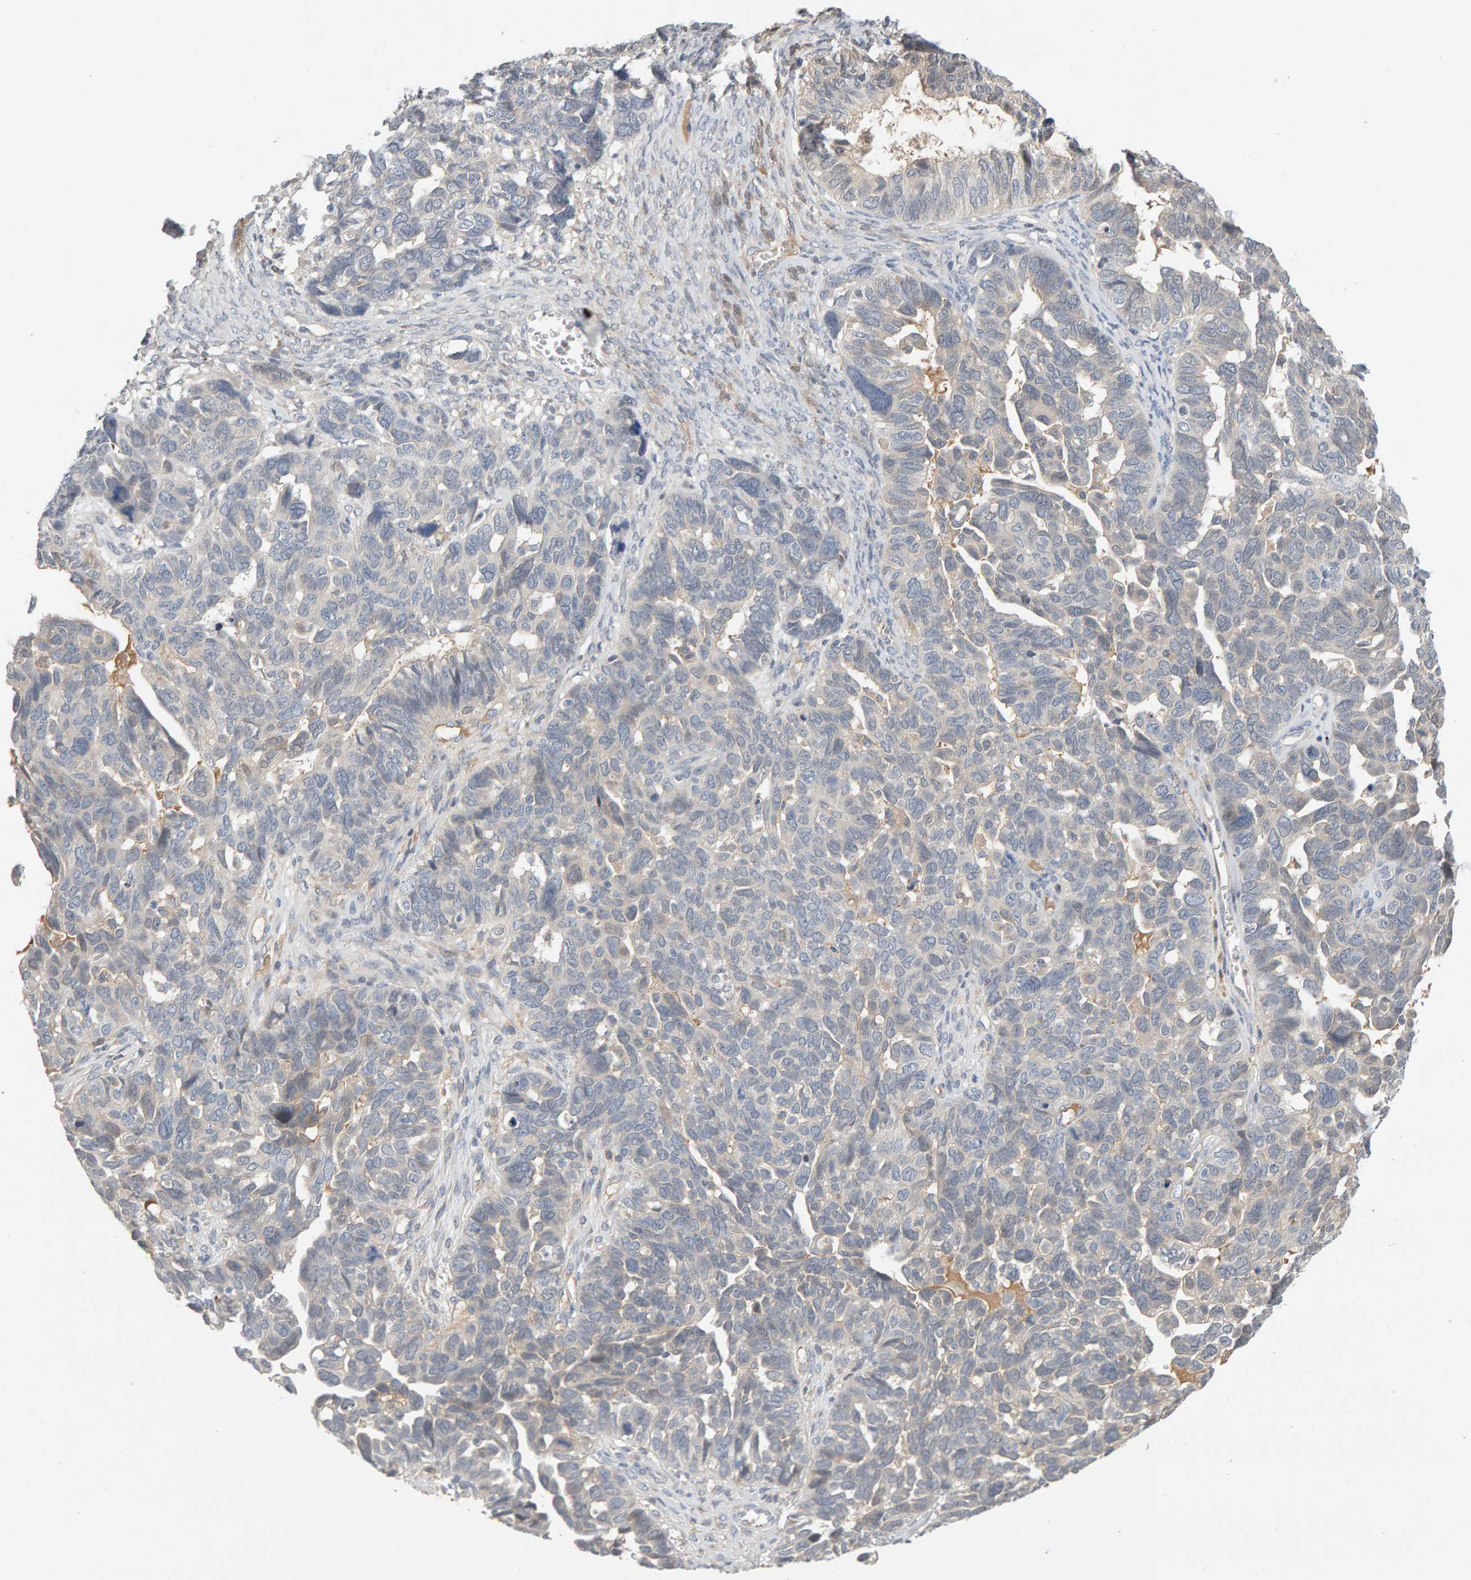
{"staining": {"intensity": "negative", "quantity": "none", "location": "none"}, "tissue": "ovarian cancer", "cell_type": "Tumor cells", "image_type": "cancer", "snomed": [{"axis": "morphology", "description": "Cystadenocarcinoma, serous, NOS"}, {"axis": "topography", "description": "Ovary"}], "caption": "The histopathology image shows no significant staining in tumor cells of ovarian cancer.", "gene": "GFUS", "patient": {"sex": "female", "age": 79}}